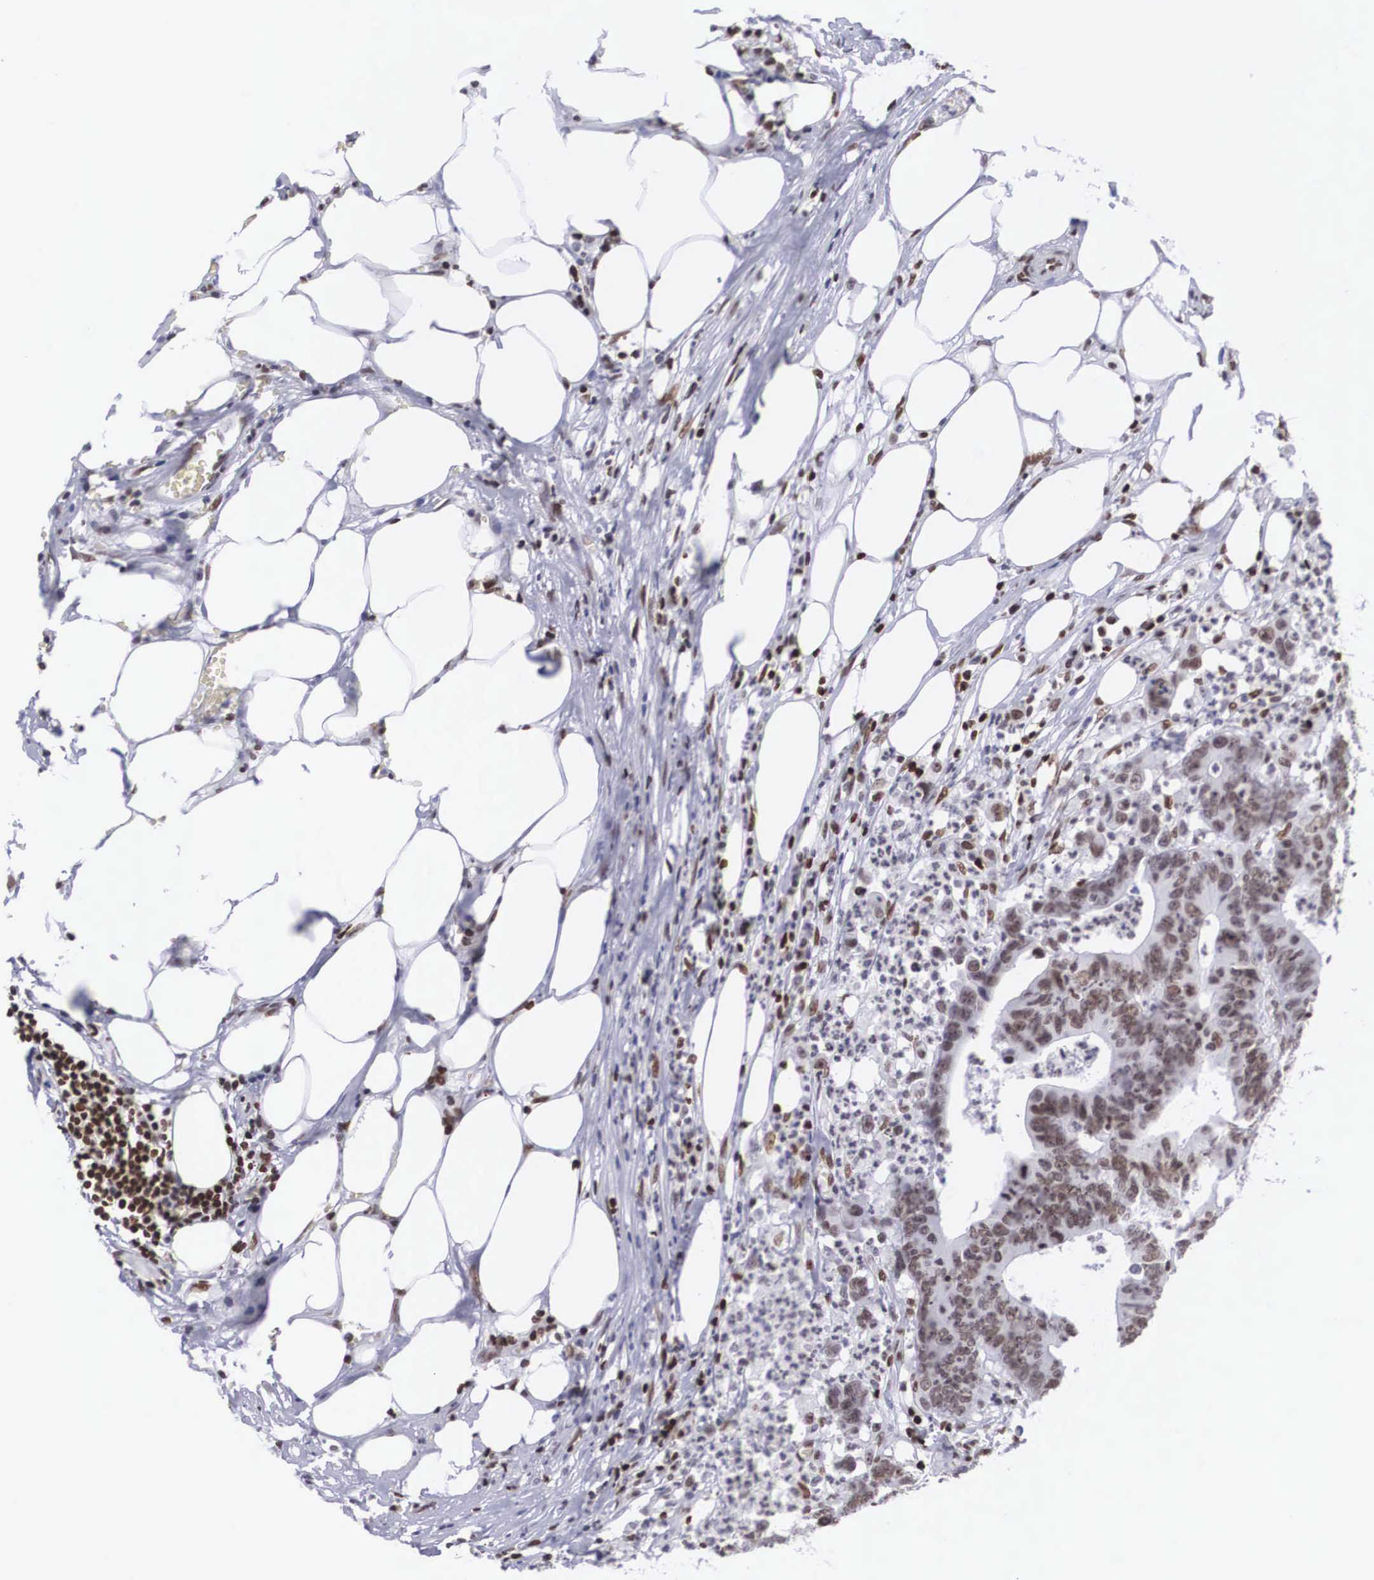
{"staining": {"intensity": "moderate", "quantity": ">75%", "location": "nuclear"}, "tissue": "colorectal cancer", "cell_type": "Tumor cells", "image_type": "cancer", "snomed": [{"axis": "morphology", "description": "Adenocarcinoma, NOS"}, {"axis": "topography", "description": "Colon"}], "caption": "A medium amount of moderate nuclear staining is appreciated in about >75% of tumor cells in colorectal cancer tissue.", "gene": "MECP2", "patient": {"sex": "male", "age": 55}}